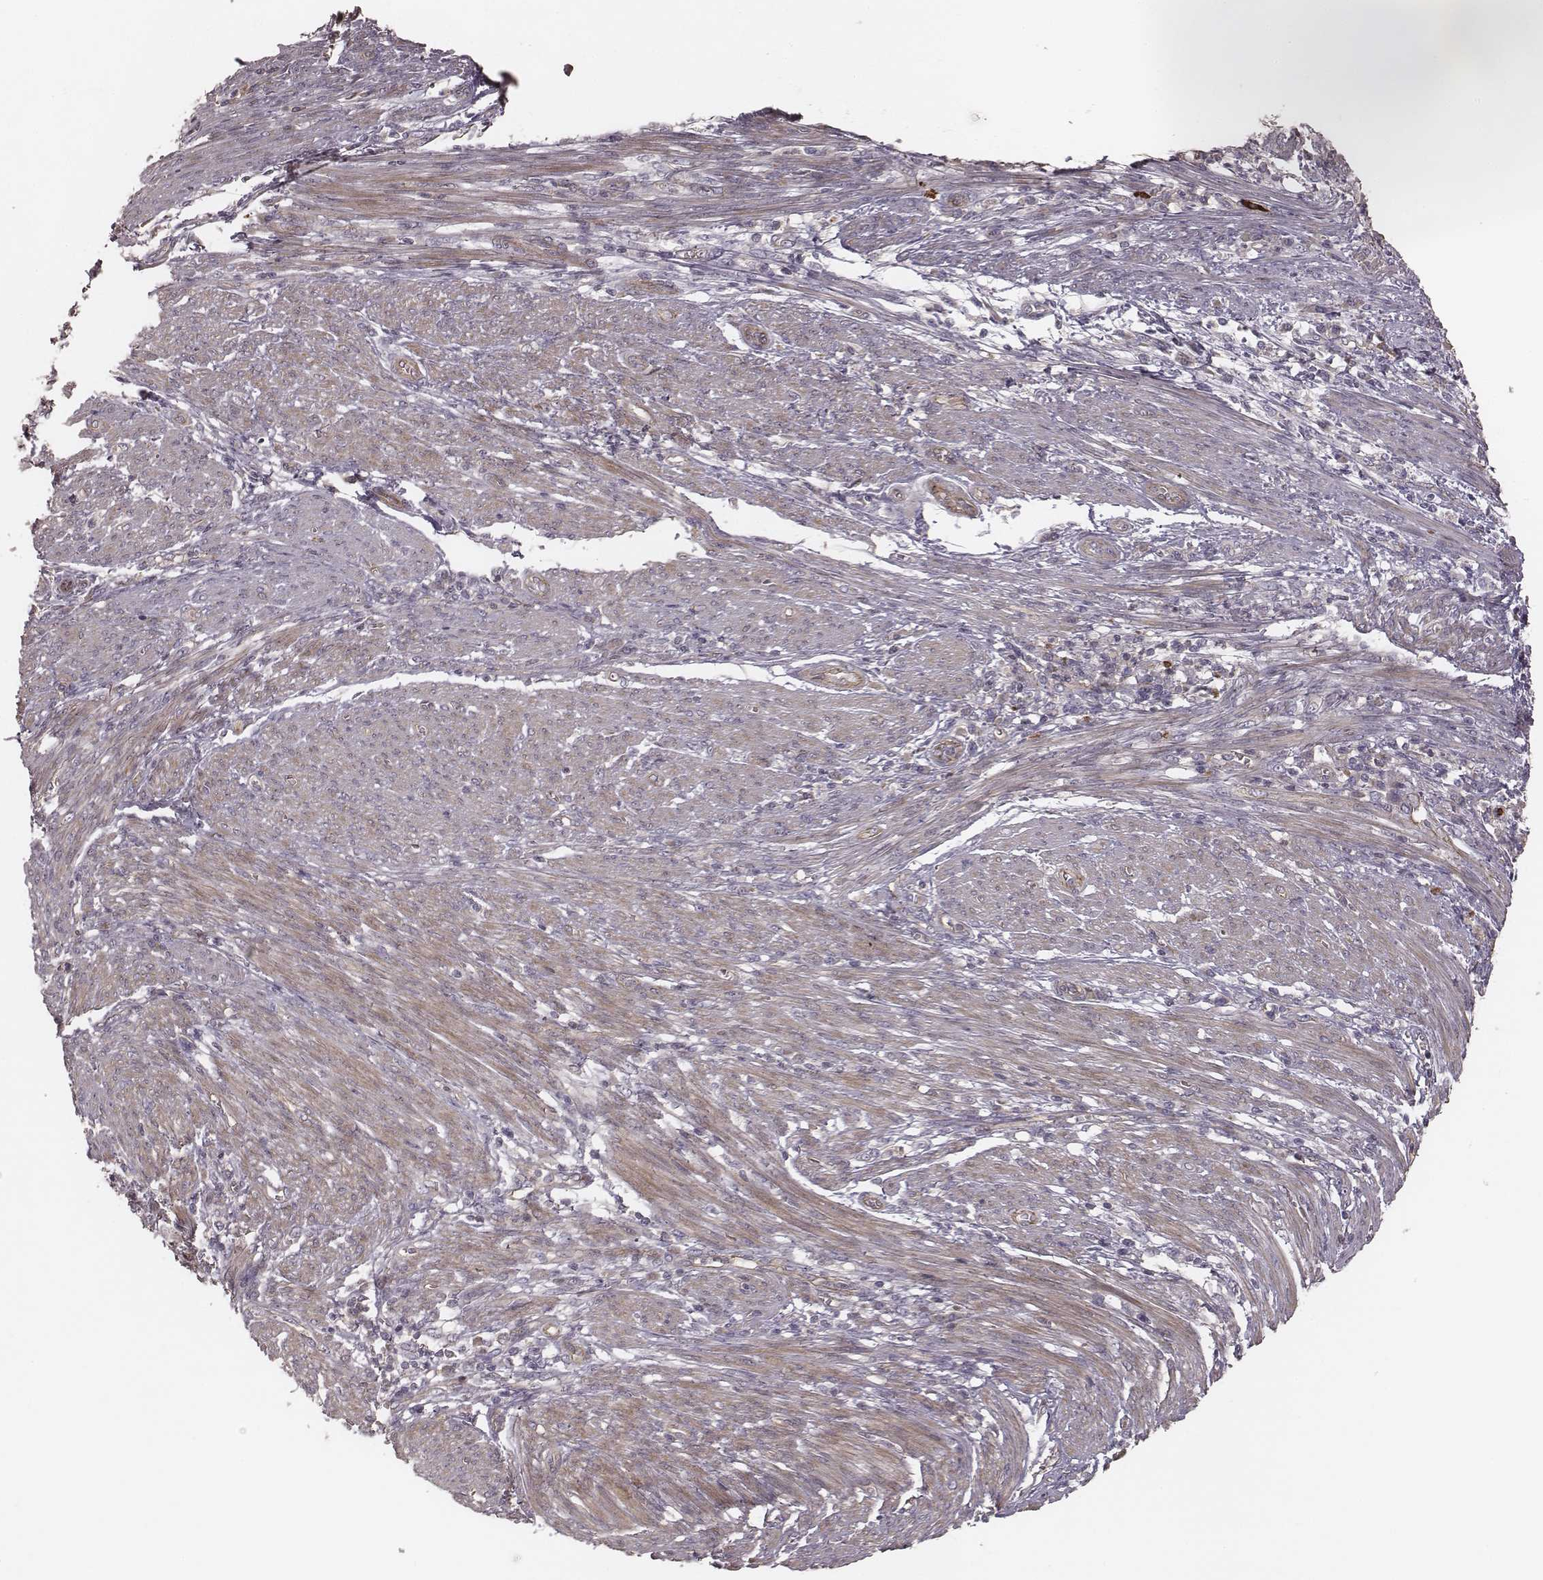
{"staining": {"intensity": "negative", "quantity": "none", "location": "none"}, "tissue": "endometrial cancer", "cell_type": "Tumor cells", "image_type": "cancer", "snomed": [{"axis": "morphology", "description": "Adenocarcinoma, NOS"}, {"axis": "topography", "description": "Endometrium"}], "caption": "A histopathology image of adenocarcinoma (endometrial) stained for a protein shows no brown staining in tumor cells. Brightfield microscopy of immunohistochemistry stained with DAB (3,3'-diaminobenzidine) (brown) and hematoxylin (blue), captured at high magnification.", "gene": "OTOGL", "patient": {"sex": "female", "age": 79}}